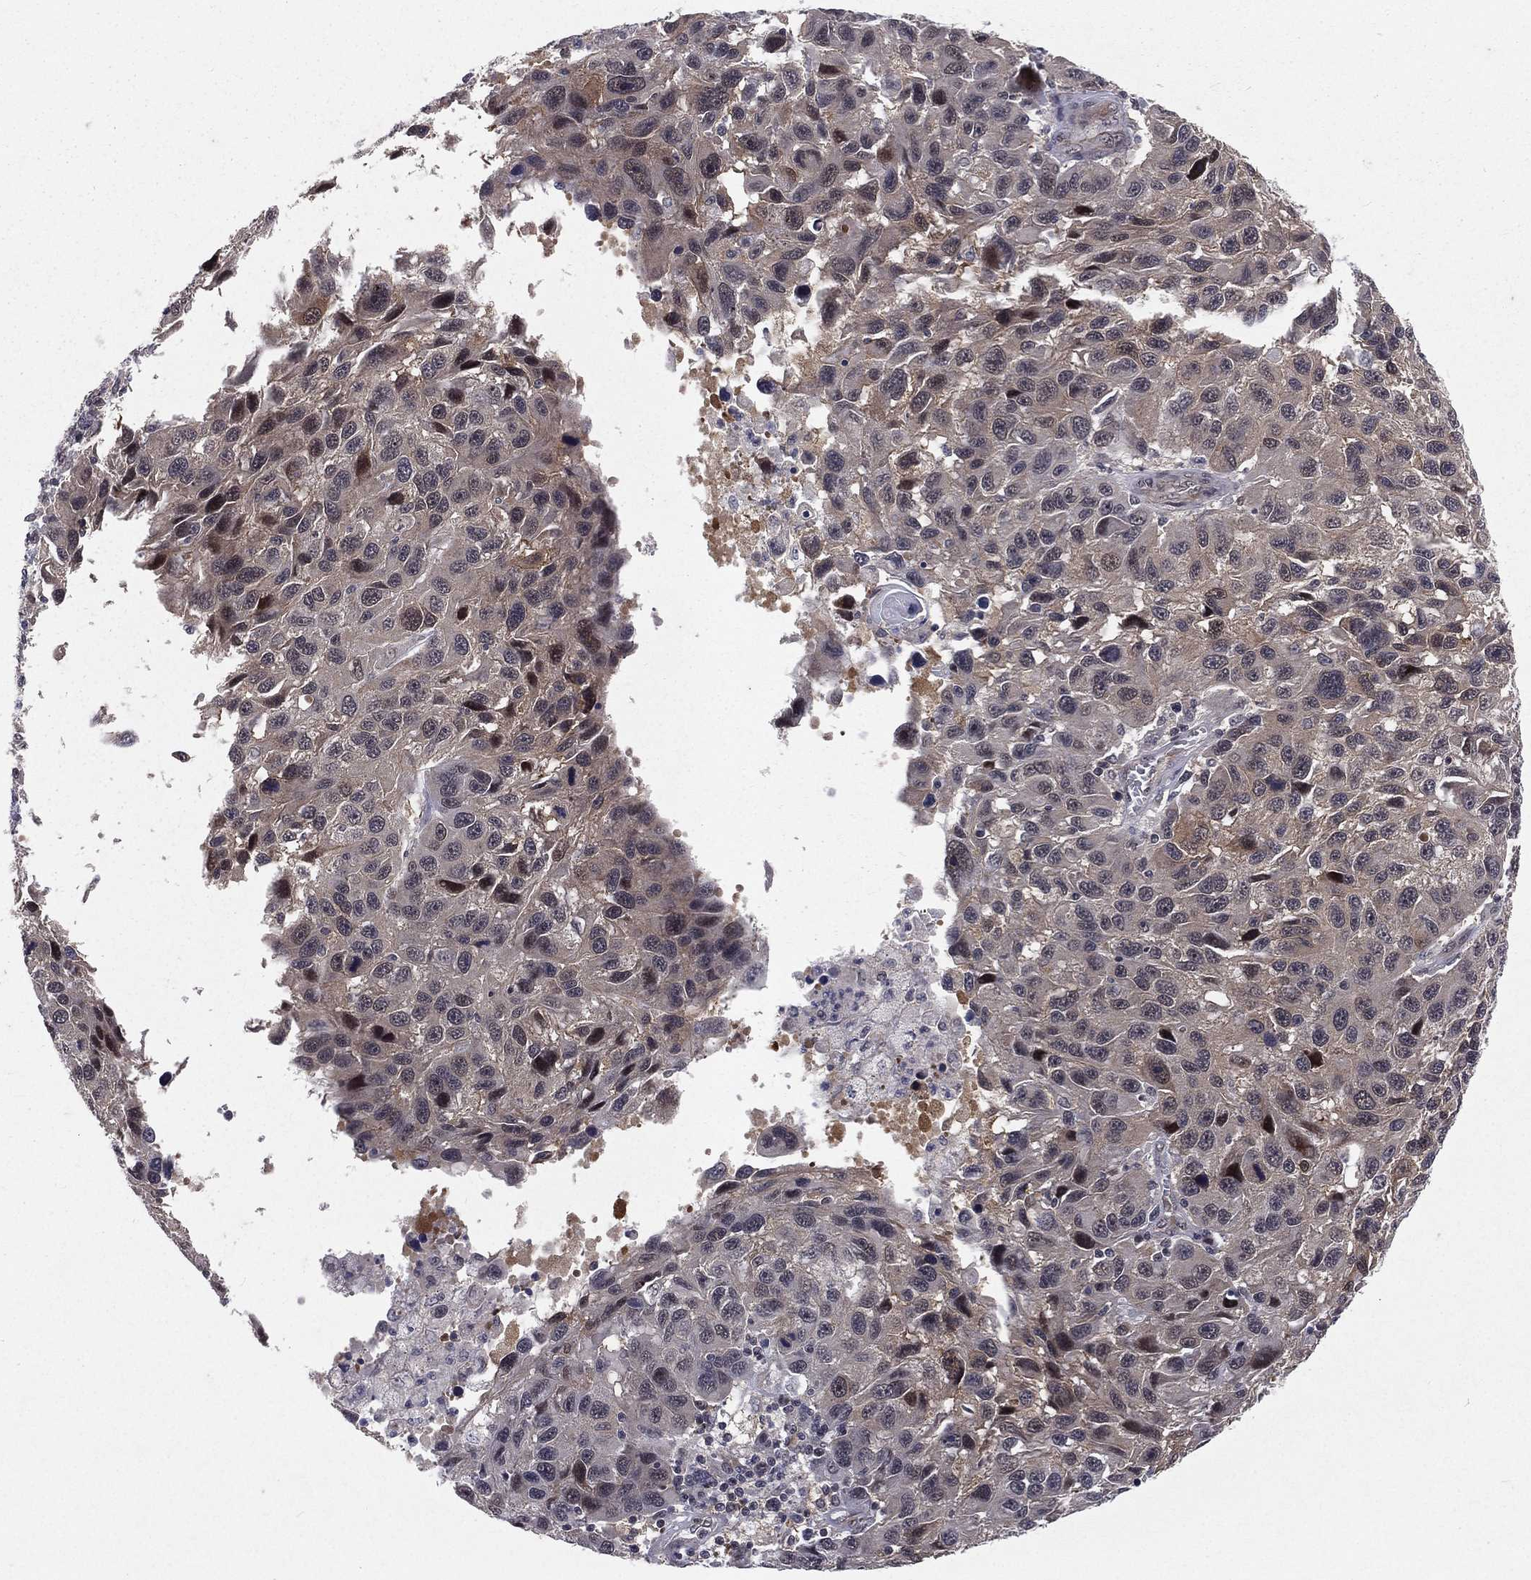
{"staining": {"intensity": "strong", "quantity": "<25%", "location": "nuclear"}, "tissue": "melanoma", "cell_type": "Tumor cells", "image_type": "cancer", "snomed": [{"axis": "morphology", "description": "Malignant melanoma, NOS"}, {"axis": "topography", "description": "Skin"}], "caption": "Immunohistochemical staining of human malignant melanoma shows medium levels of strong nuclear staining in approximately <25% of tumor cells.", "gene": "MORC2", "patient": {"sex": "male", "age": 53}}